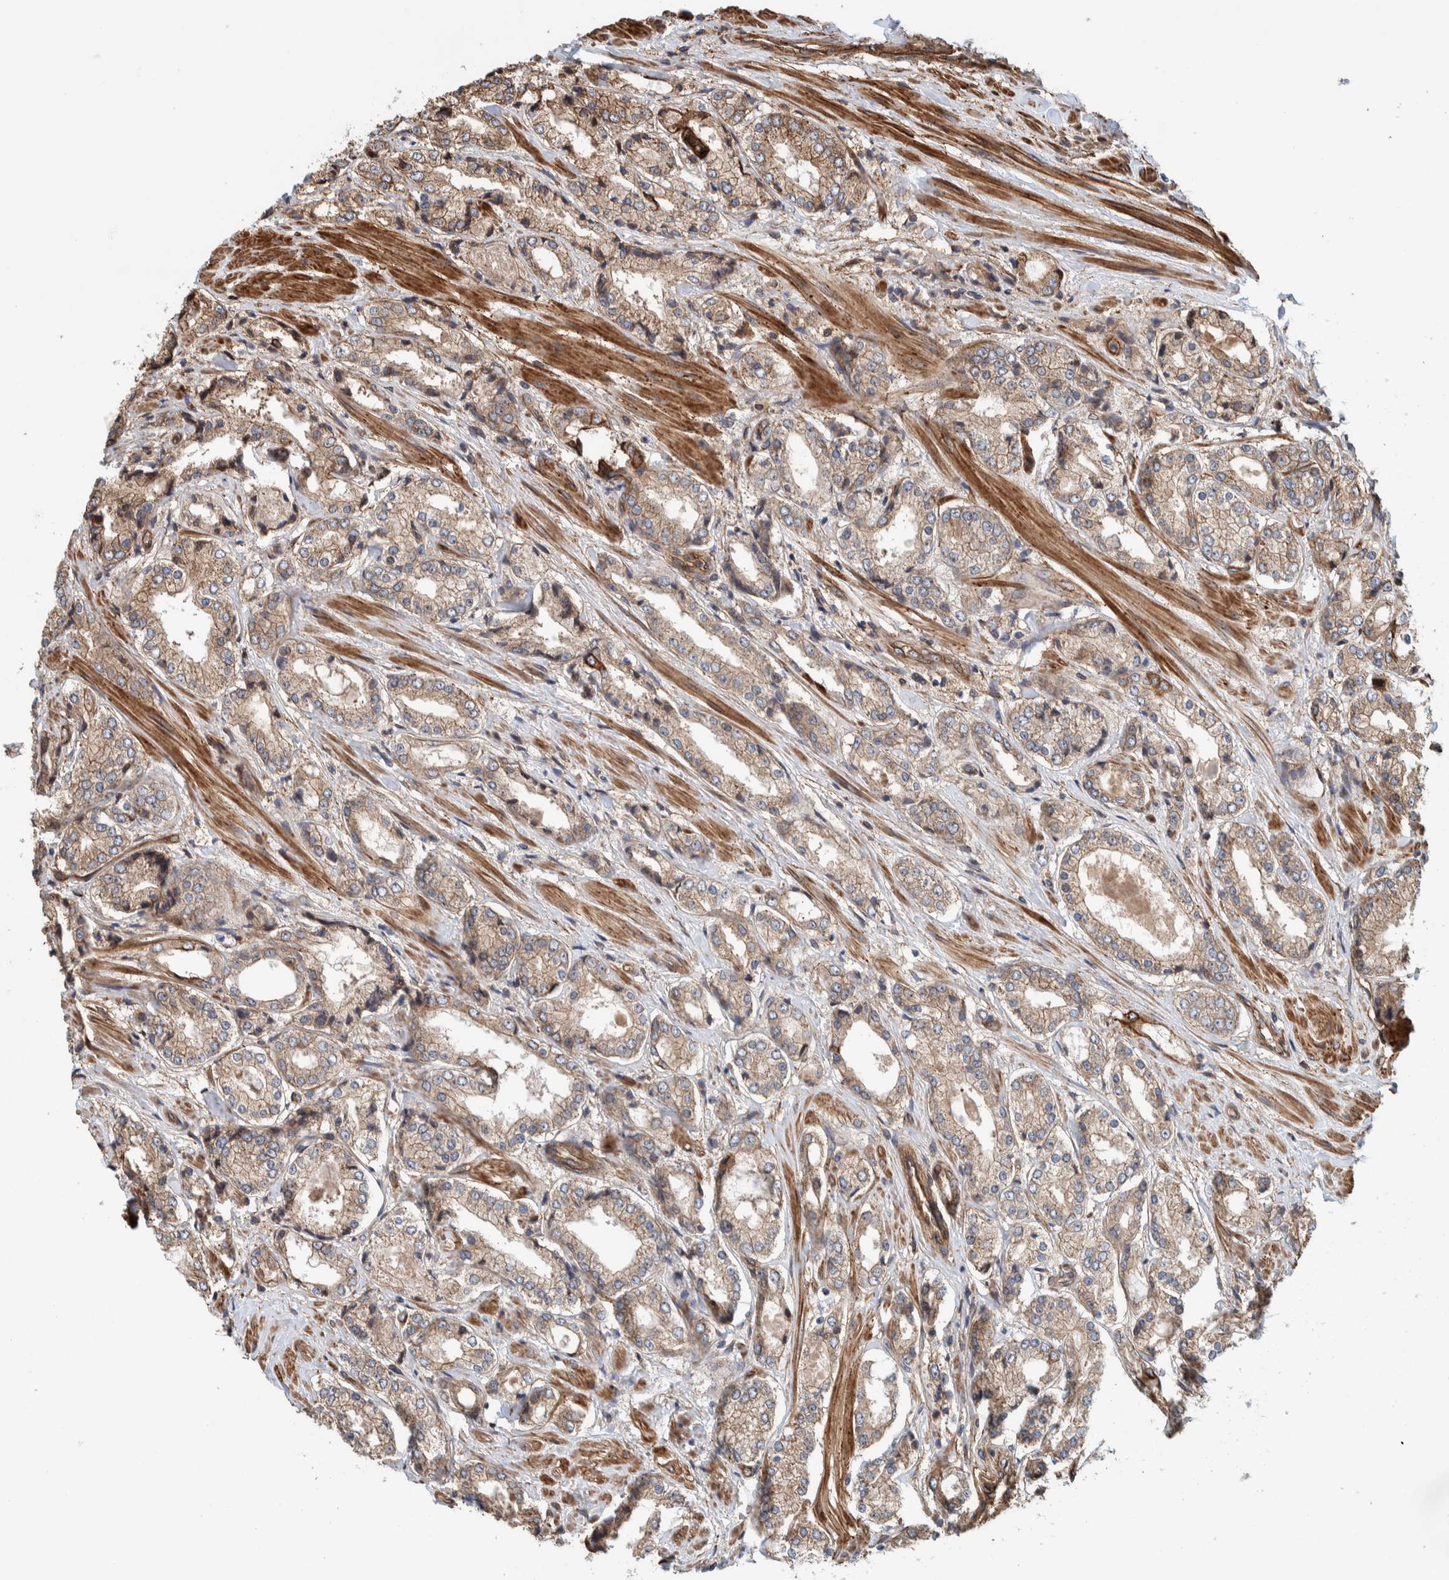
{"staining": {"intensity": "weak", "quantity": ">75%", "location": "cytoplasmic/membranous"}, "tissue": "prostate cancer", "cell_type": "Tumor cells", "image_type": "cancer", "snomed": [{"axis": "morphology", "description": "Adenocarcinoma, Low grade"}, {"axis": "topography", "description": "Prostate"}], "caption": "A low amount of weak cytoplasmic/membranous positivity is present in approximately >75% of tumor cells in prostate cancer (adenocarcinoma (low-grade)) tissue.", "gene": "PKD1L1", "patient": {"sex": "male", "age": 62}}